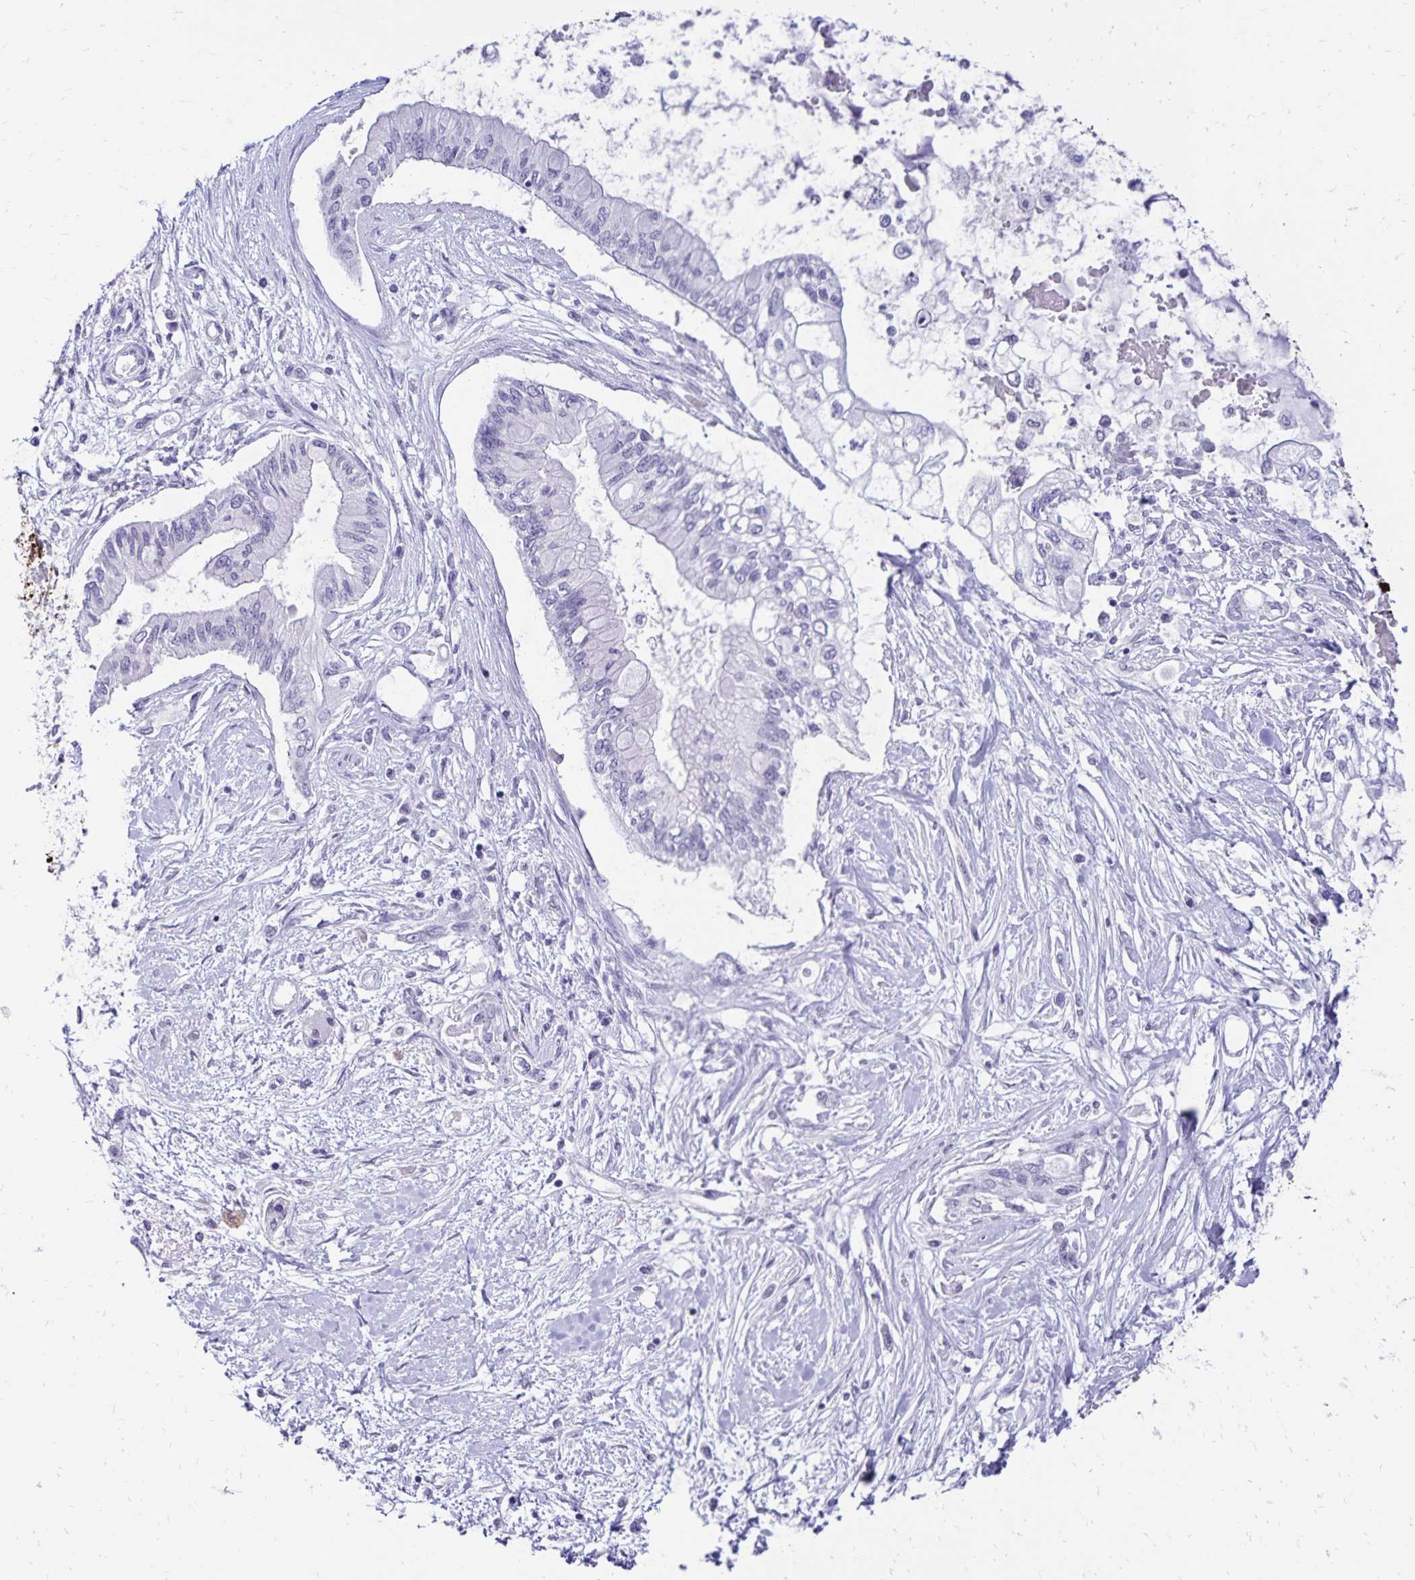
{"staining": {"intensity": "negative", "quantity": "none", "location": "none"}, "tissue": "pancreatic cancer", "cell_type": "Tumor cells", "image_type": "cancer", "snomed": [{"axis": "morphology", "description": "Adenocarcinoma, NOS"}, {"axis": "topography", "description": "Pancreas"}], "caption": "The immunohistochemistry (IHC) micrograph has no significant expression in tumor cells of adenocarcinoma (pancreatic) tissue.", "gene": "FAM166C", "patient": {"sex": "female", "age": 77}}